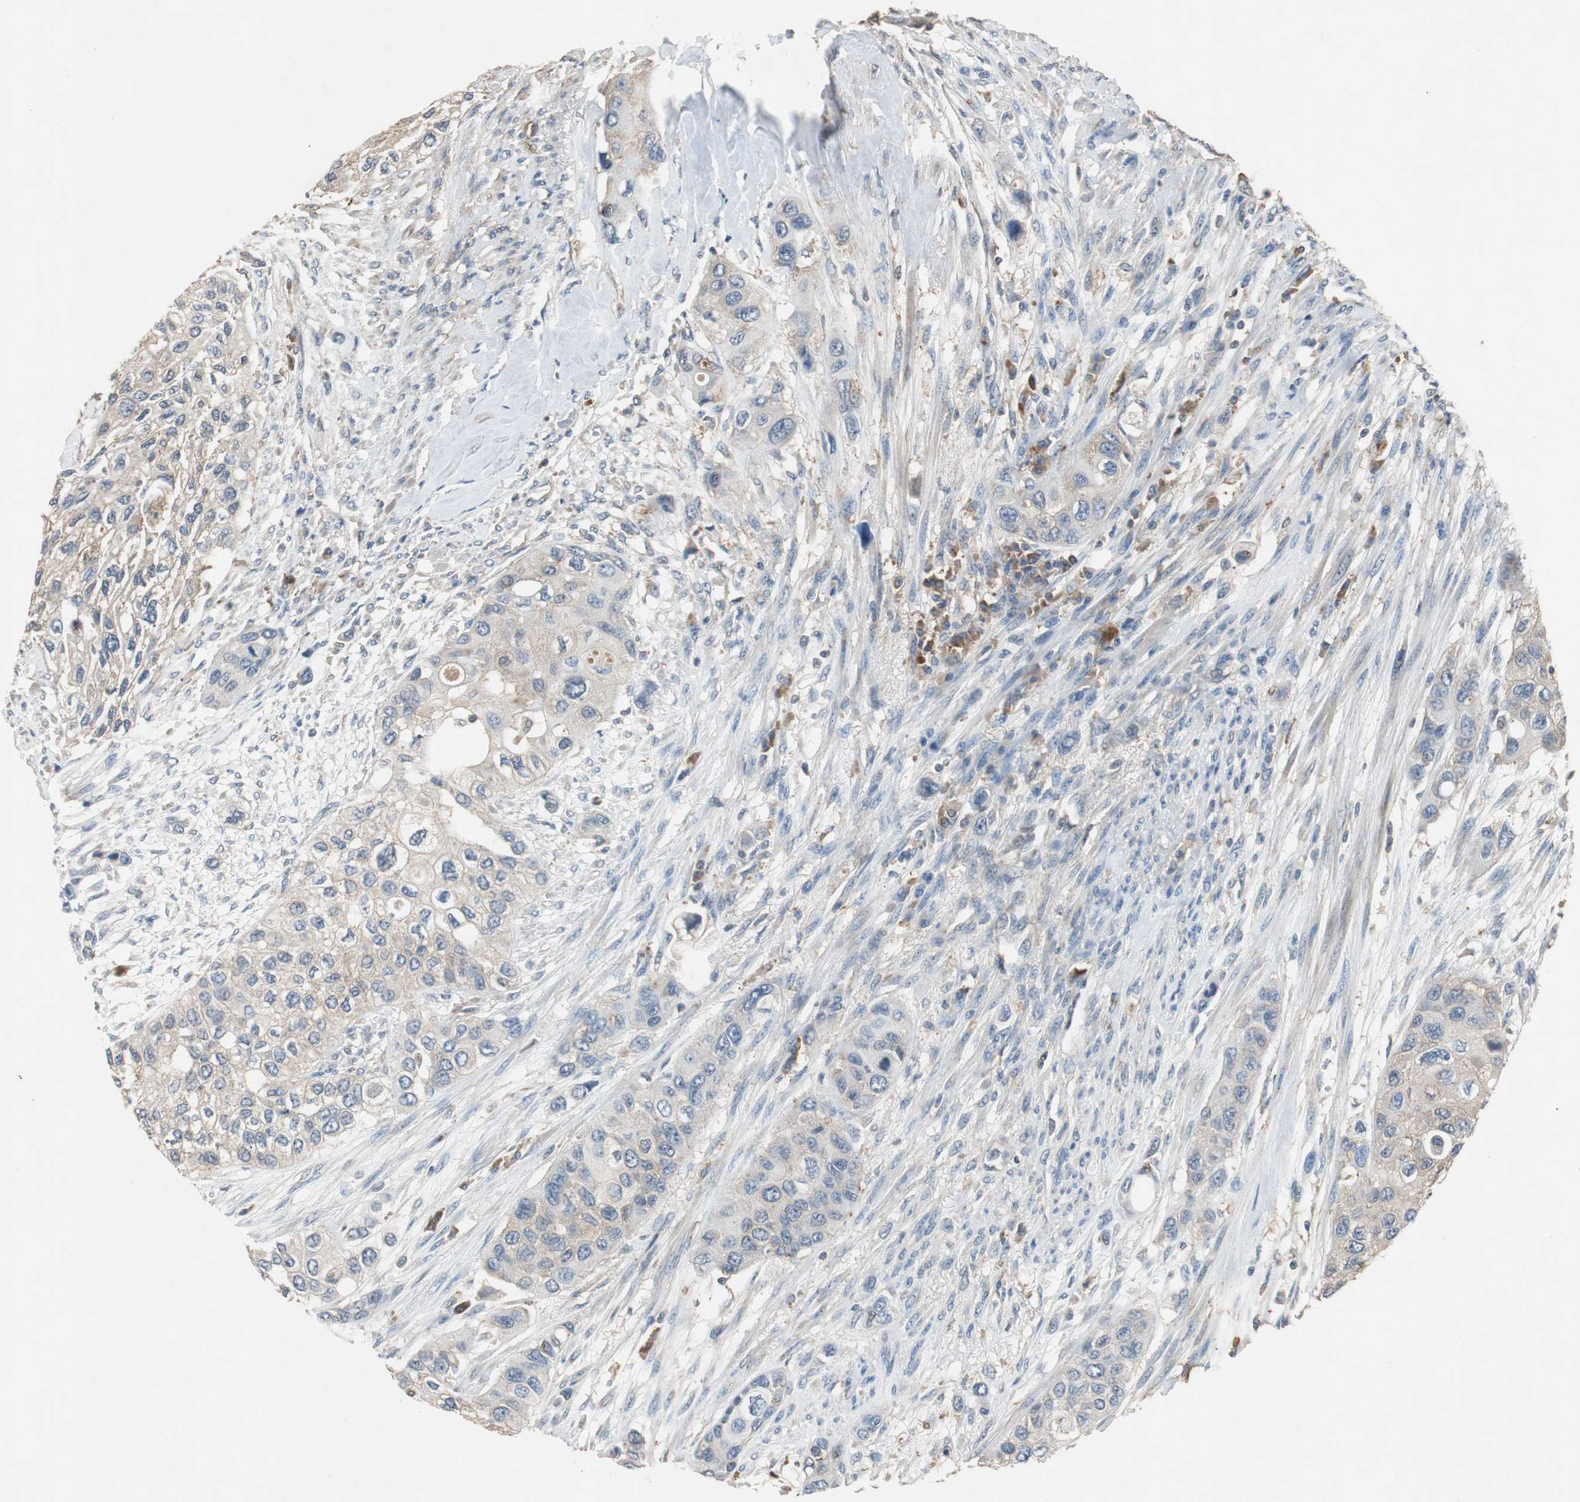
{"staining": {"intensity": "weak", "quantity": ">75%", "location": "cytoplasmic/membranous"}, "tissue": "urothelial cancer", "cell_type": "Tumor cells", "image_type": "cancer", "snomed": [{"axis": "morphology", "description": "Urothelial carcinoma, High grade"}, {"axis": "topography", "description": "Urinary bladder"}], "caption": "An image showing weak cytoplasmic/membranous staining in about >75% of tumor cells in urothelial cancer, as visualized by brown immunohistochemical staining.", "gene": "TNFRSF14", "patient": {"sex": "female", "age": 56}}